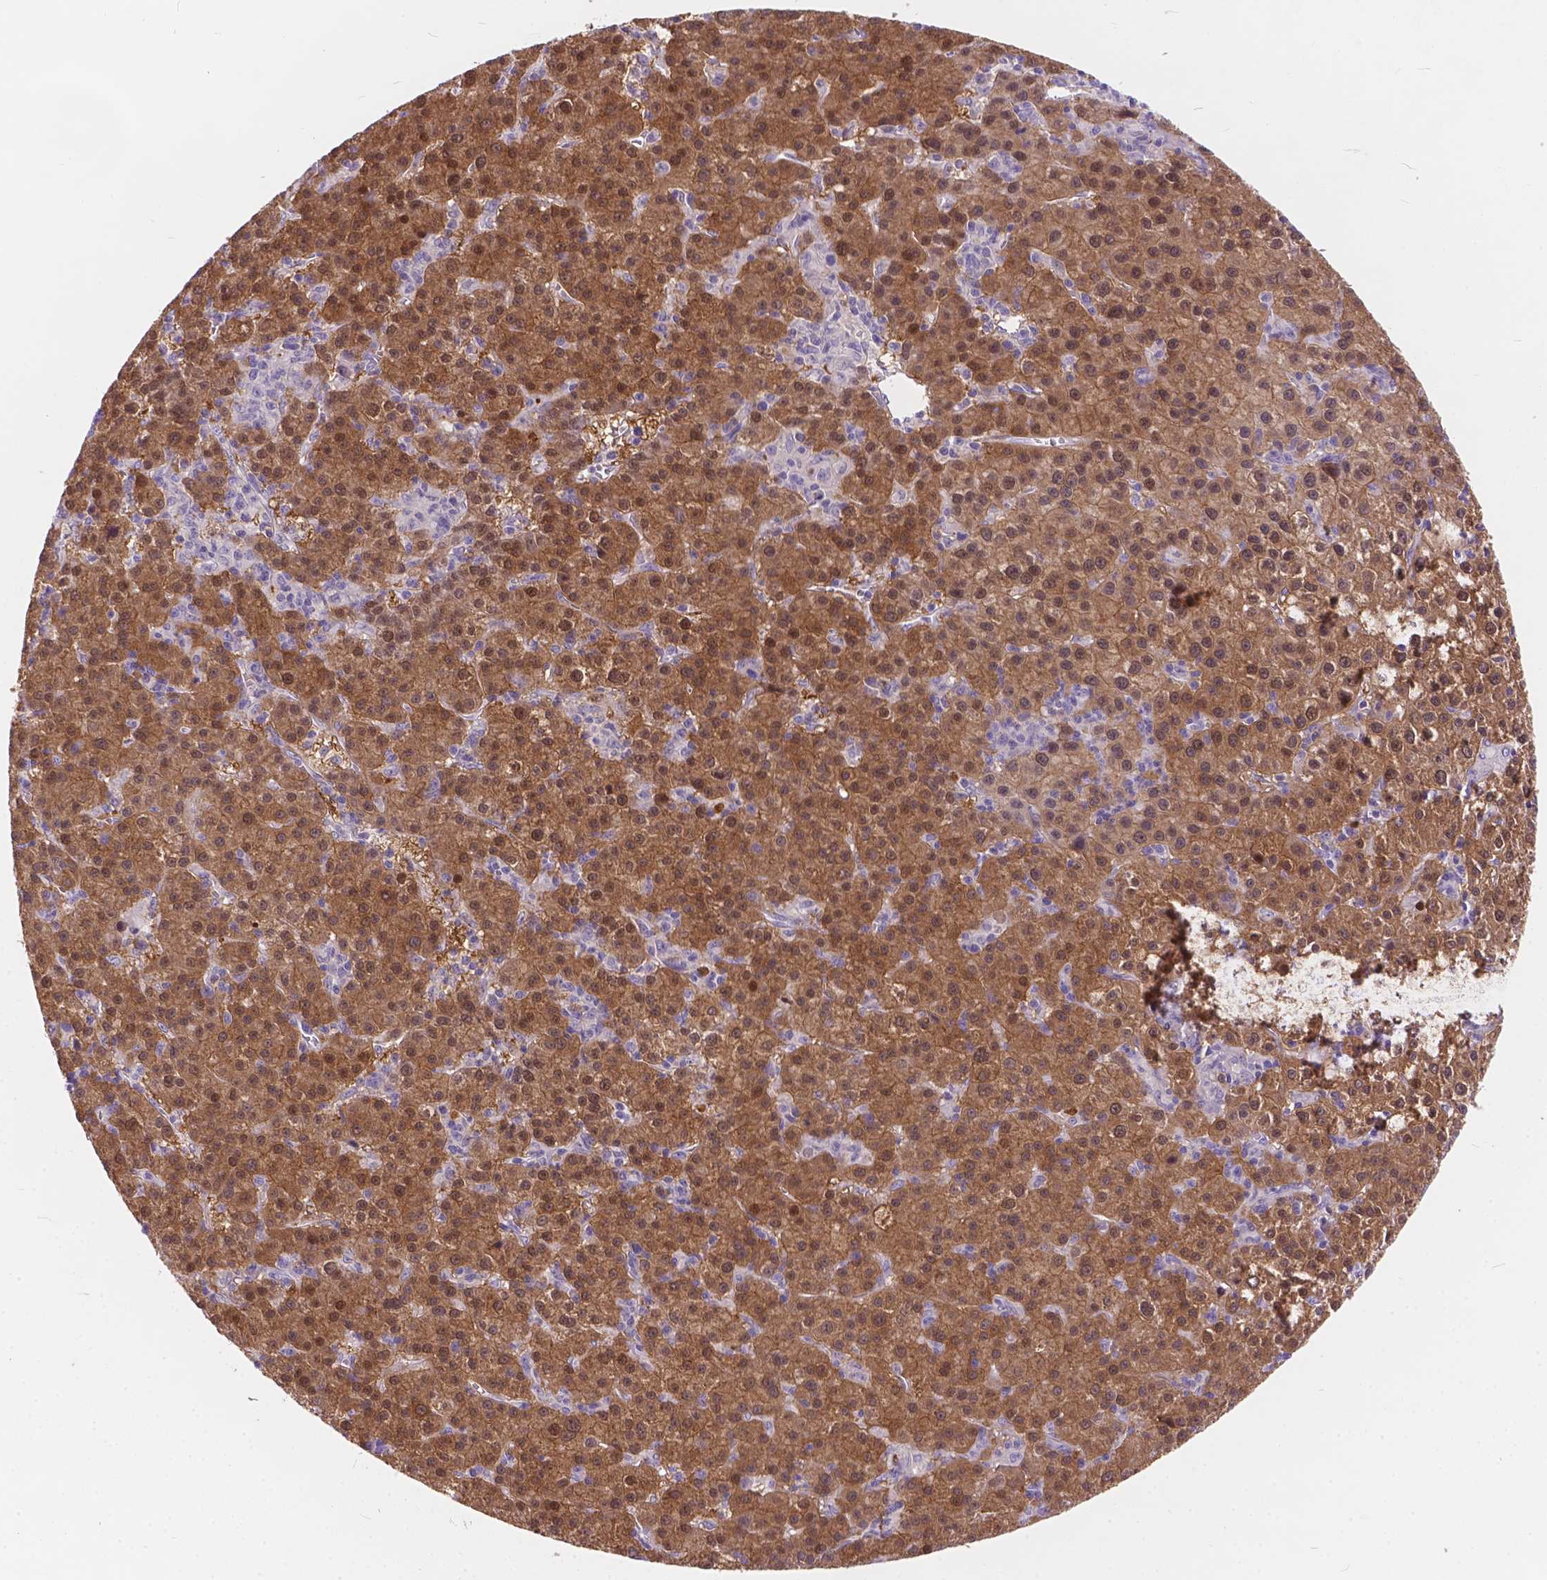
{"staining": {"intensity": "moderate", "quantity": "25%-75%", "location": "cytoplasmic/membranous,nuclear"}, "tissue": "liver cancer", "cell_type": "Tumor cells", "image_type": "cancer", "snomed": [{"axis": "morphology", "description": "Carcinoma, Hepatocellular, NOS"}, {"axis": "topography", "description": "Liver"}], "caption": "Human liver hepatocellular carcinoma stained with a protein marker demonstrates moderate staining in tumor cells.", "gene": "PEX11G", "patient": {"sex": "female", "age": 60}}